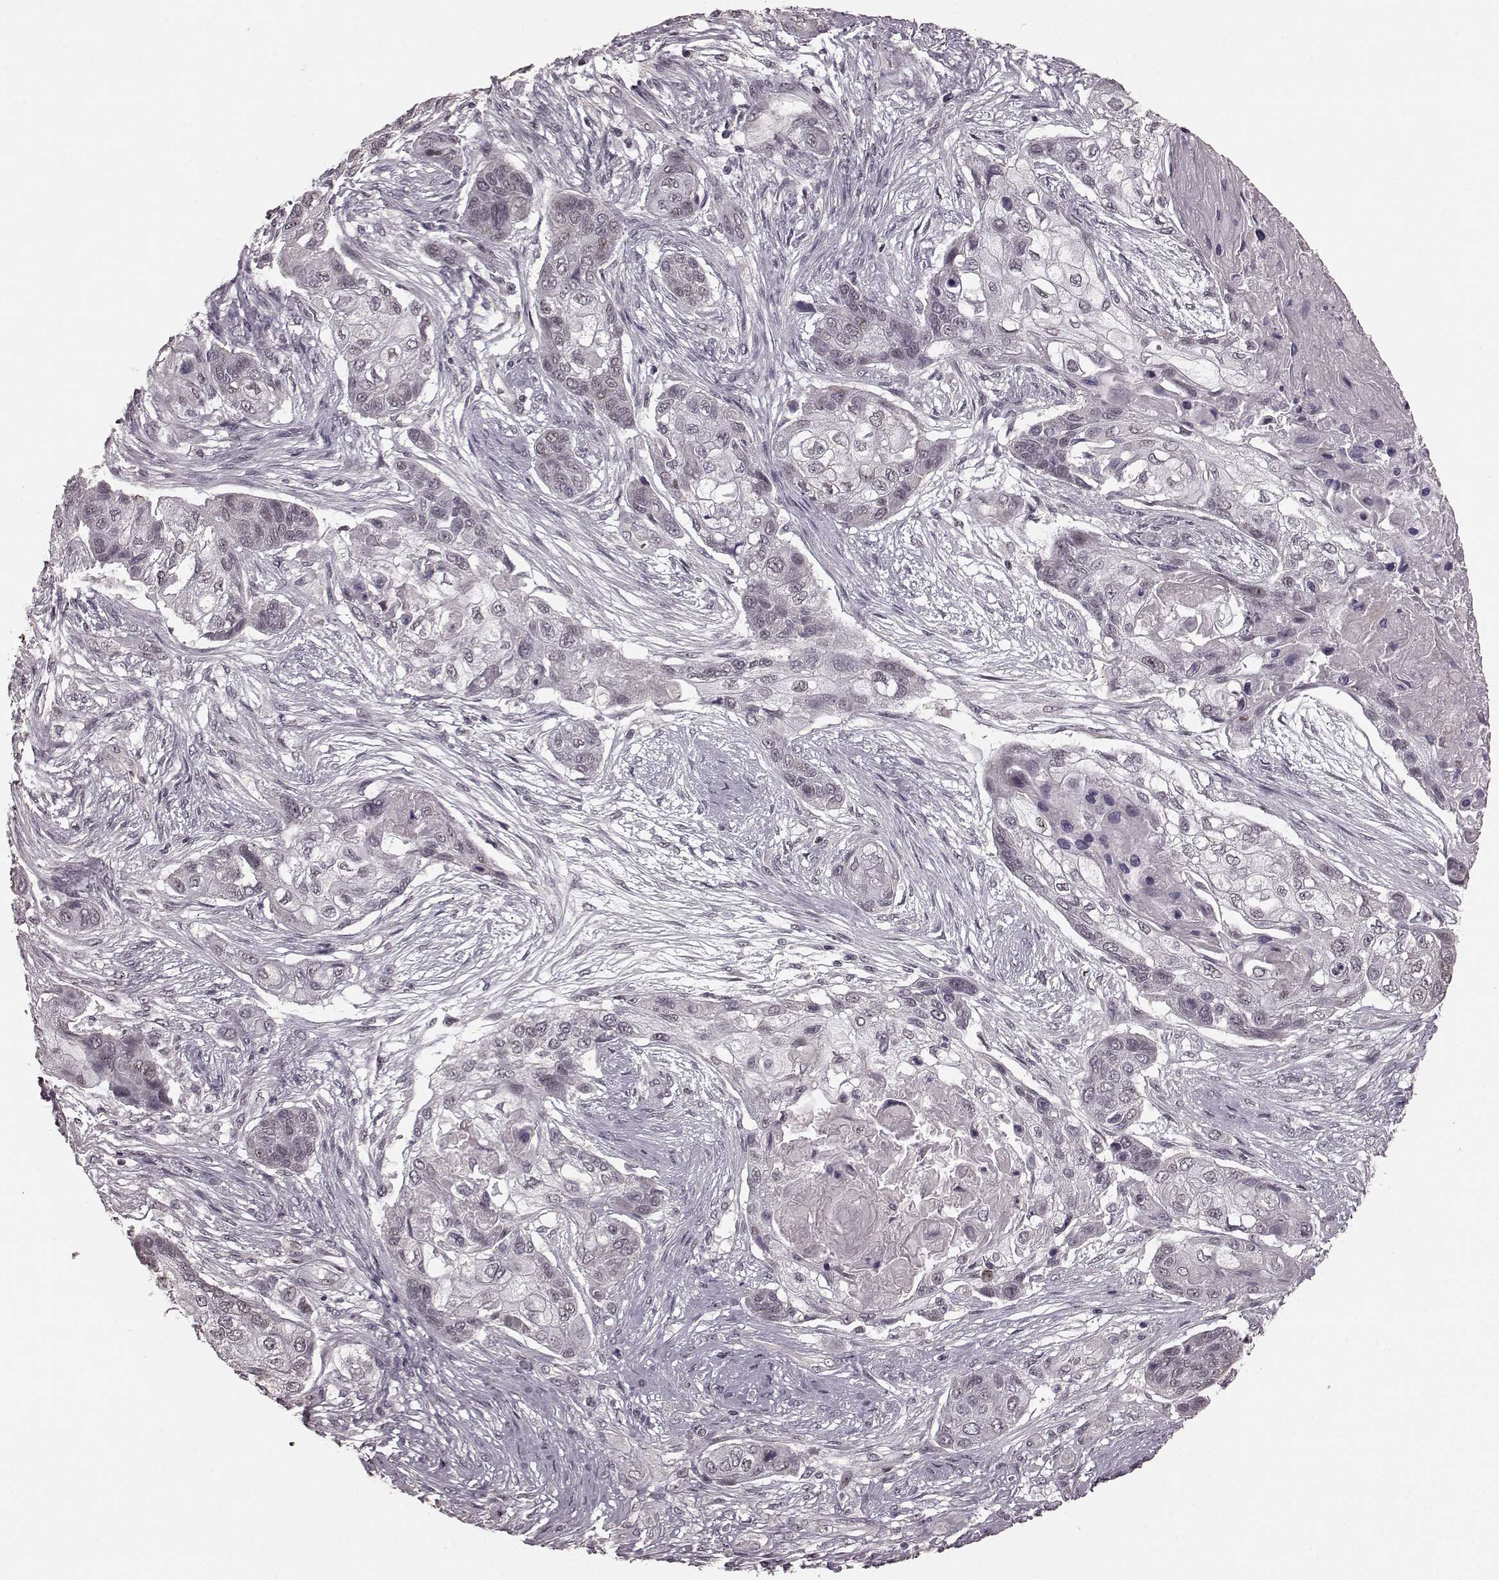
{"staining": {"intensity": "negative", "quantity": "none", "location": "none"}, "tissue": "lung cancer", "cell_type": "Tumor cells", "image_type": "cancer", "snomed": [{"axis": "morphology", "description": "Squamous cell carcinoma, NOS"}, {"axis": "topography", "description": "Lung"}], "caption": "DAB immunohistochemical staining of human lung cancer demonstrates no significant positivity in tumor cells.", "gene": "PLCB4", "patient": {"sex": "male", "age": 69}}